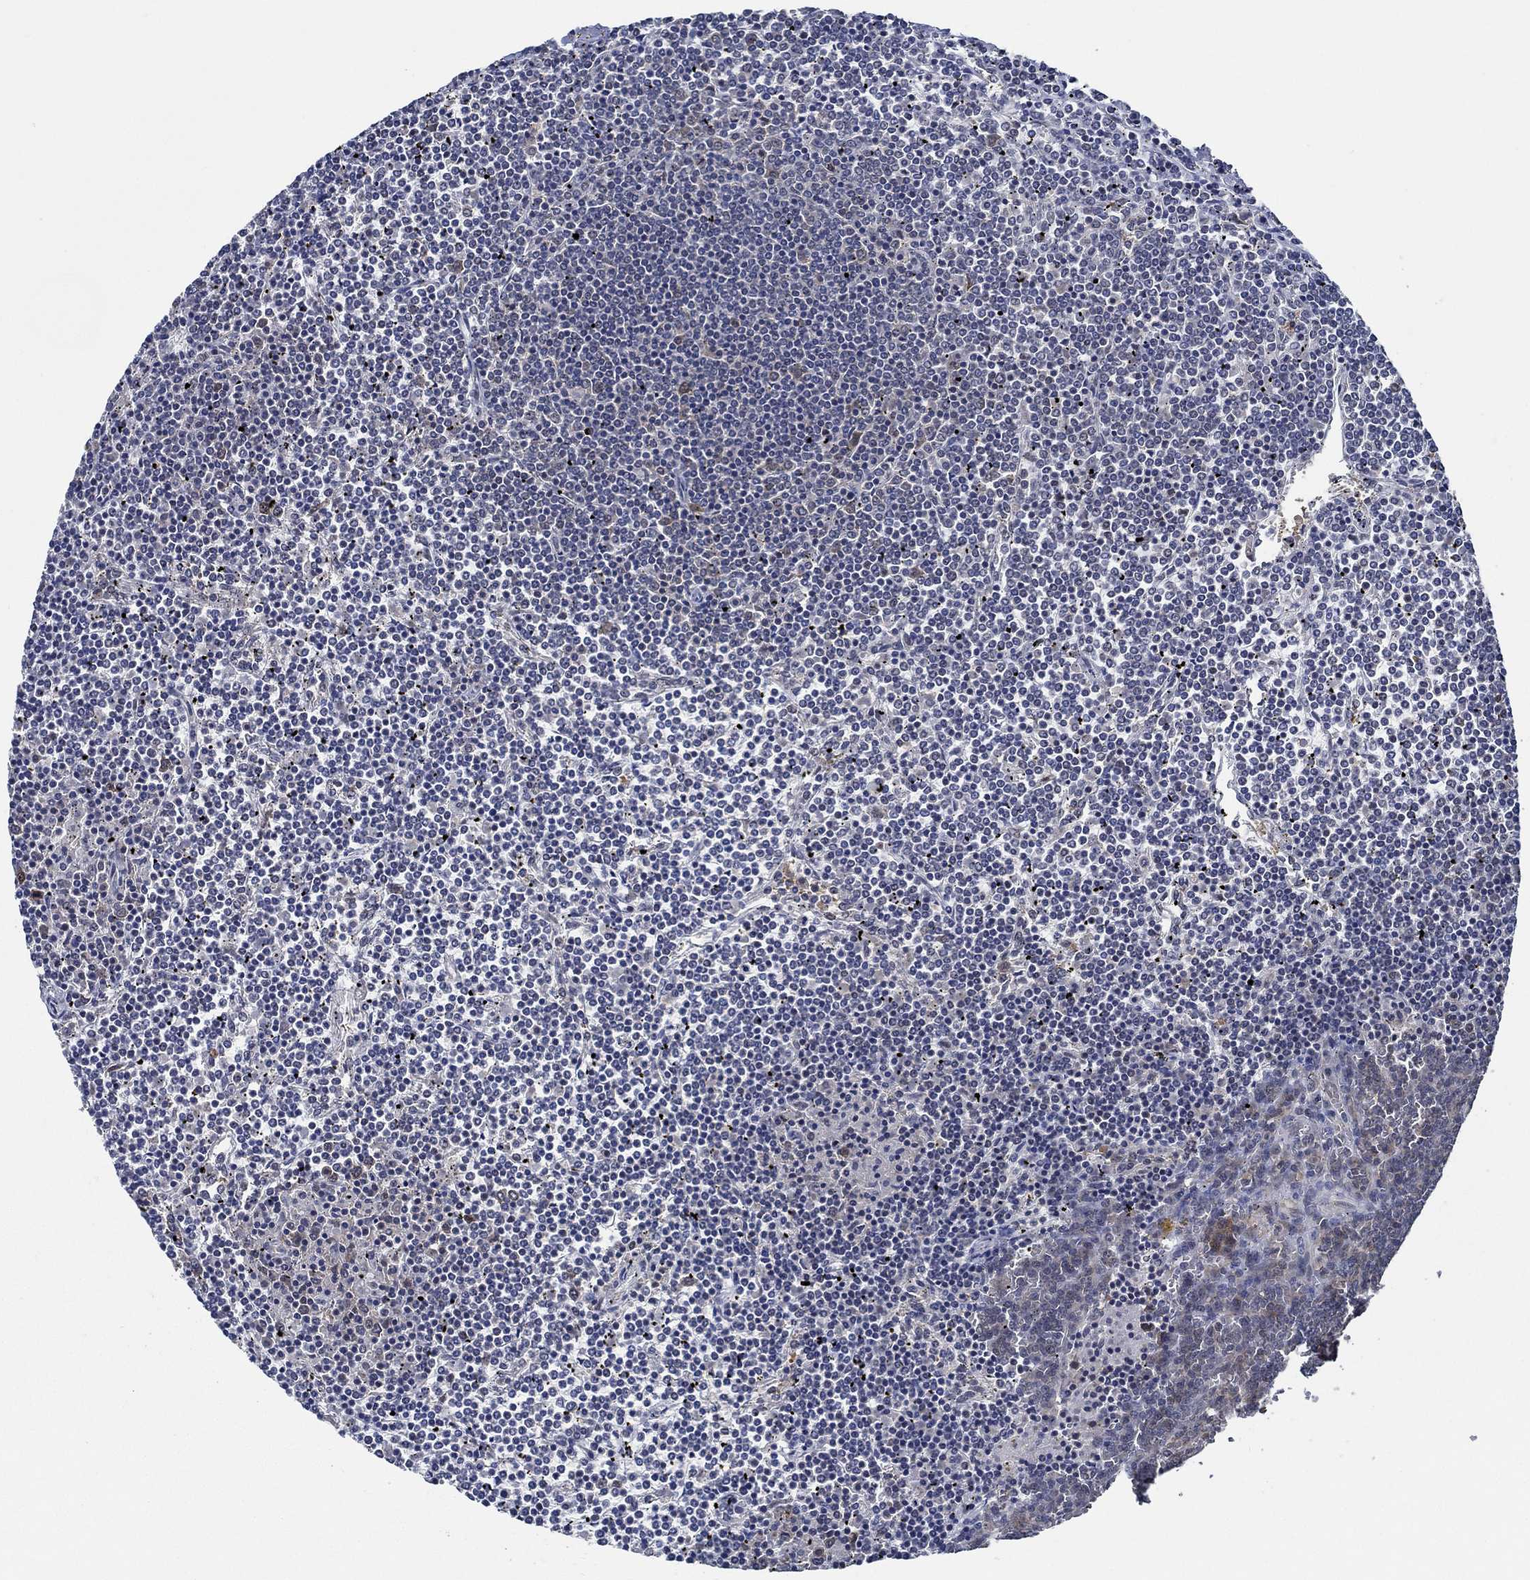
{"staining": {"intensity": "negative", "quantity": "none", "location": "none"}, "tissue": "lymphoma", "cell_type": "Tumor cells", "image_type": "cancer", "snomed": [{"axis": "morphology", "description": "Malignant lymphoma, non-Hodgkin's type, Low grade"}, {"axis": "topography", "description": "Spleen"}], "caption": "Micrograph shows no significant protein staining in tumor cells of lymphoma.", "gene": "DACT1", "patient": {"sex": "female", "age": 19}}